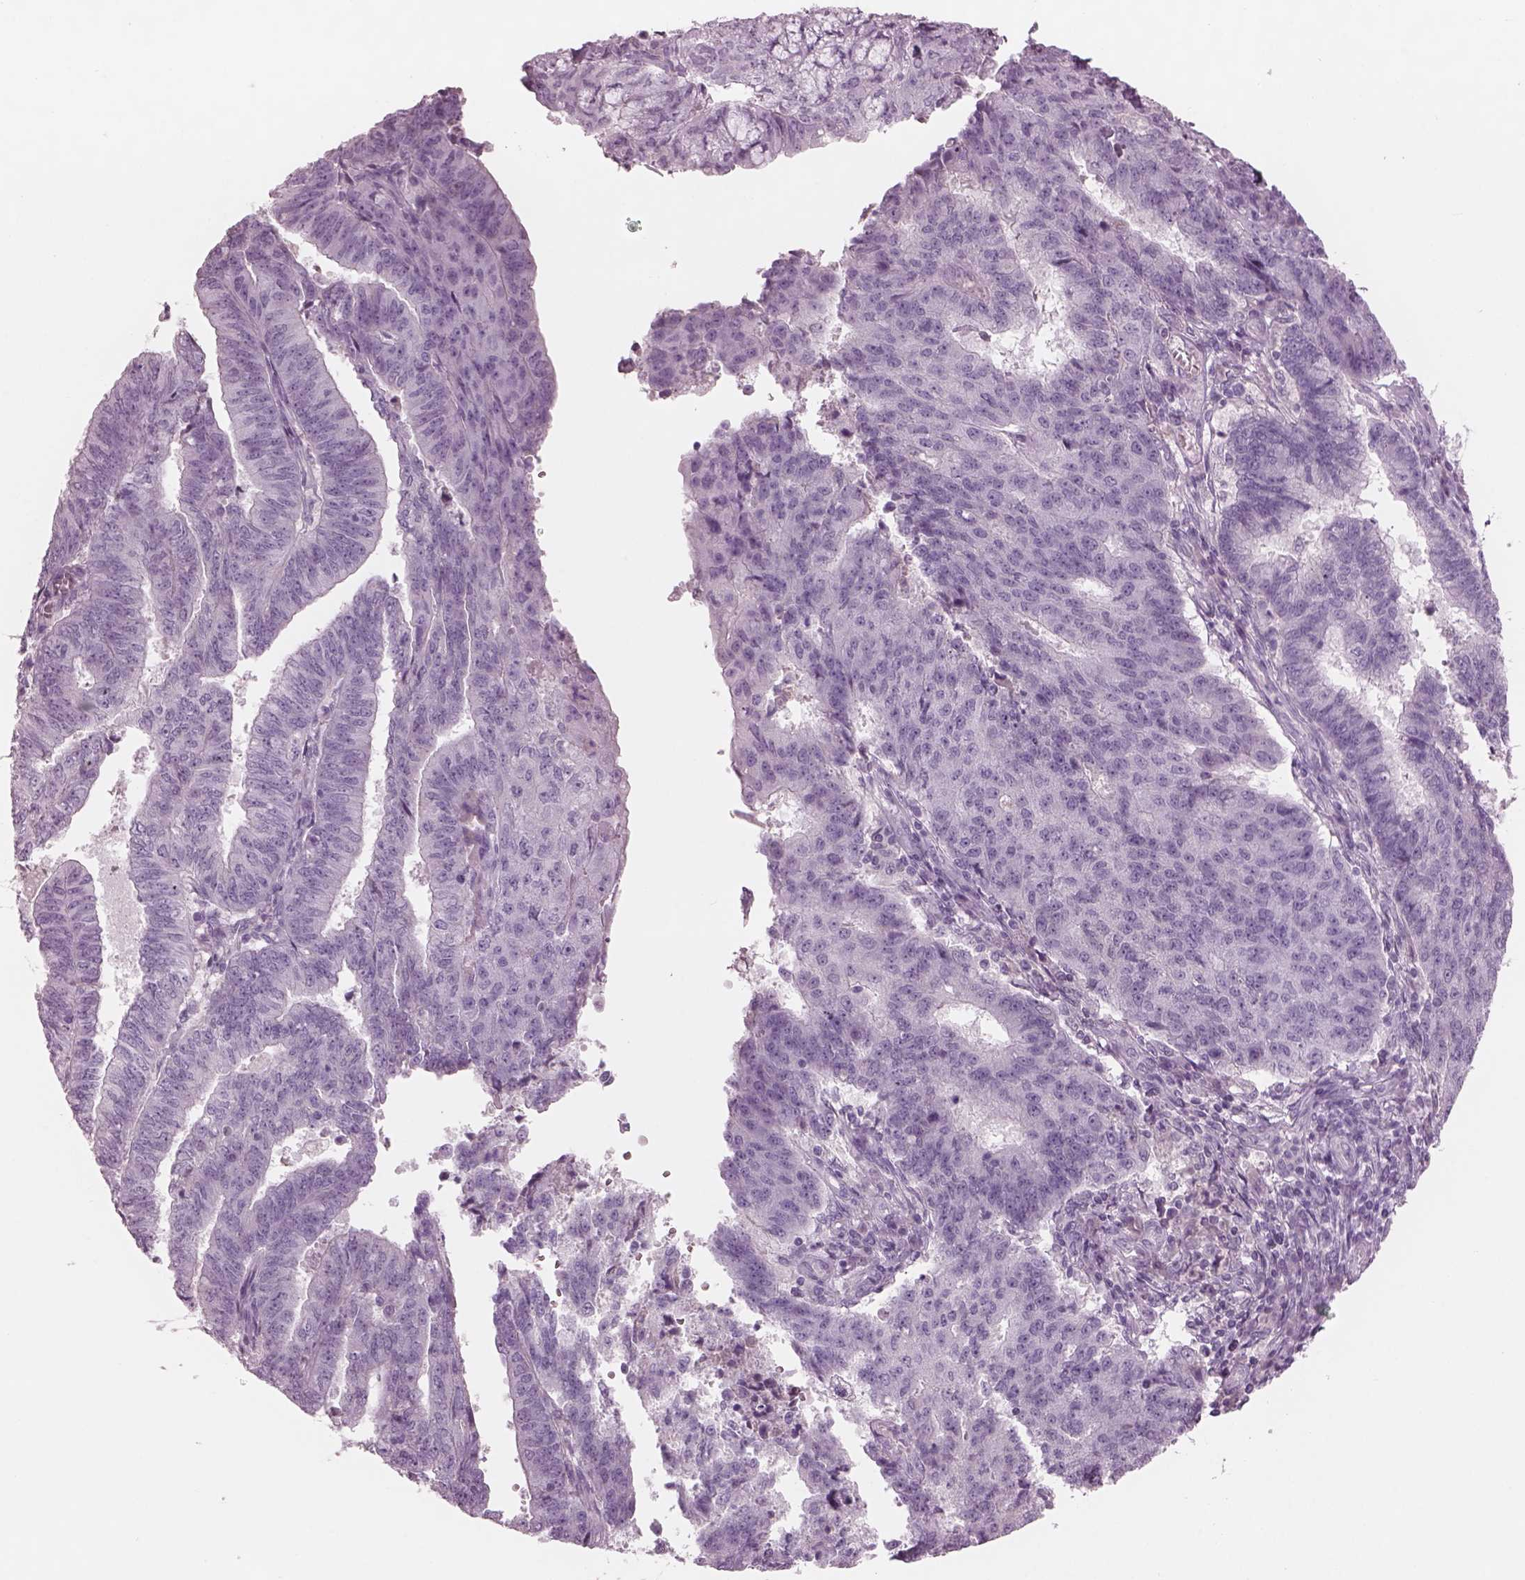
{"staining": {"intensity": "negative", "quantity": "none", "location": "none"}, "tissue": "endometrial cancer", "cell_type": "Tumor cells", "image_type": "cancer", "snomed": [{"axis": "morphology", "description": "Adenocarcinoma, NOS"}, {"axis": "topography", "description": "Endometrium"}], "caption": "Adenocarcinoma (endometrial) was stained to show a protein in brown. There is no significant positivity in tumor cells.", "gene": "PACRG", "patient": {"sex": "female", "age": 82}}